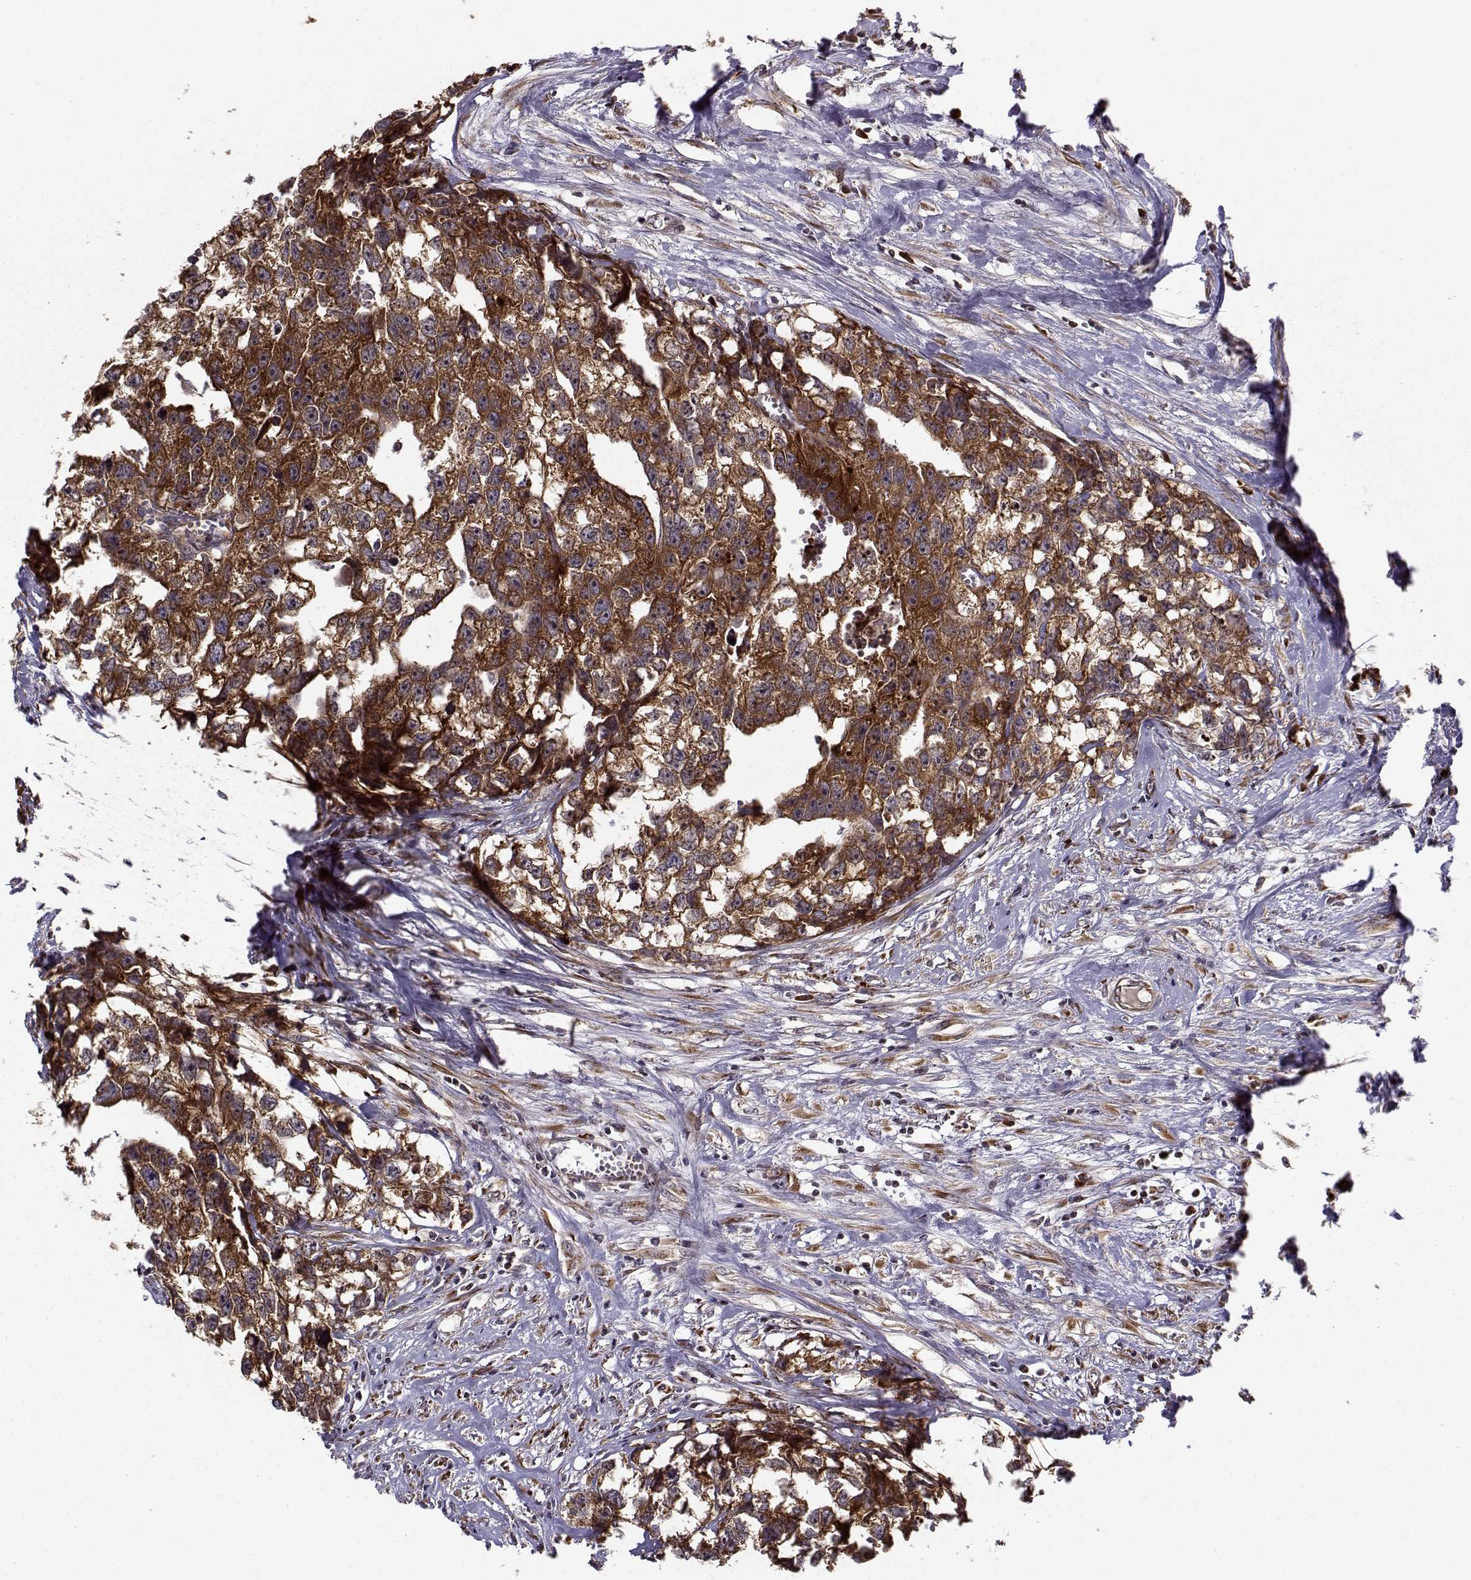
{"staining": {"intensity": "strong", "quantity": ">75%", "location": "cytoplasmic/membranous"}, "tissue": "testis cancer", "cell_type": "Tumor cells", "image_type": "cancer", "snomed": [{"axis": "morphology", "description": "Carcinoma, Embryonal, NOS"}, {"axis": "morphology", "description": "Teratoma, malignant, NOS"}, {"axis": "topography", "description": "Testis"}], "caption": "A brown stain shows strong cytoplasmic/membranous staining of a protein in human testis cancer (malignant teratoma) tumor cells. The staining is performed using DAB brown chromogen to label protein expression. The nuclei are counter-stained blue using hematoxylin.", "gene": "RPL31", "patient": {"sex": "male", "age": 44}}